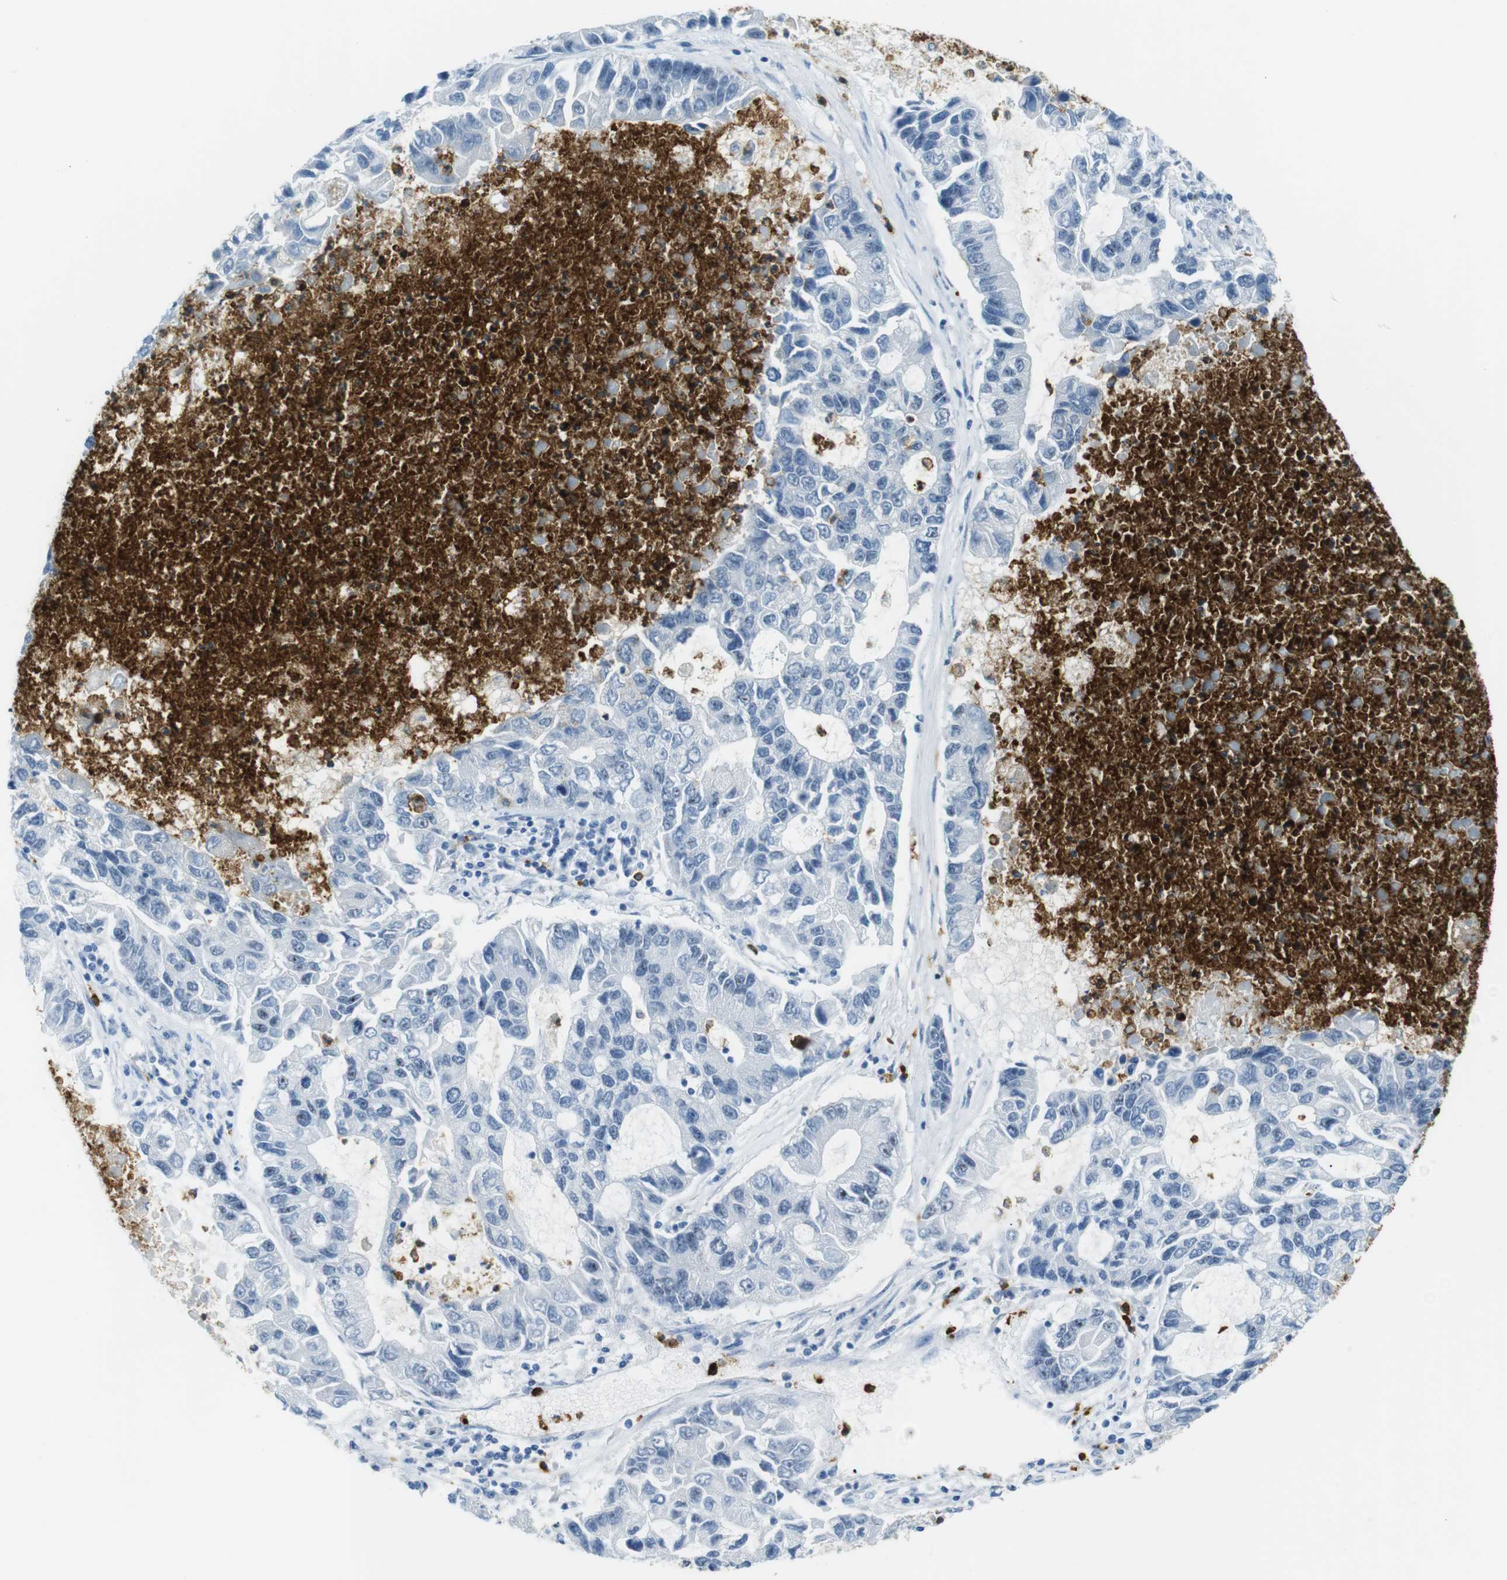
{"staining": {"intensity": "negative", "quantity": "none", "location": "none"}, "tissue": "lung cancer", "cell_type": "Tumor cells", "image_type": "cancer", "snomed": [{"axis": "morphology", "description": "Adenocarcinoma, NOS"}, {"axis": "topography", "description": "Lung"}], "caption": "IHC micrograph of neoplastic tissue: adenocarcinoma (lung) stained with DAB shows no significant protein positivity in tumor cells. (DAB IHC with hematoxylin counter stain).", "gene": "MCEMP1", "patient": {"sex": "female", "age": 51}}